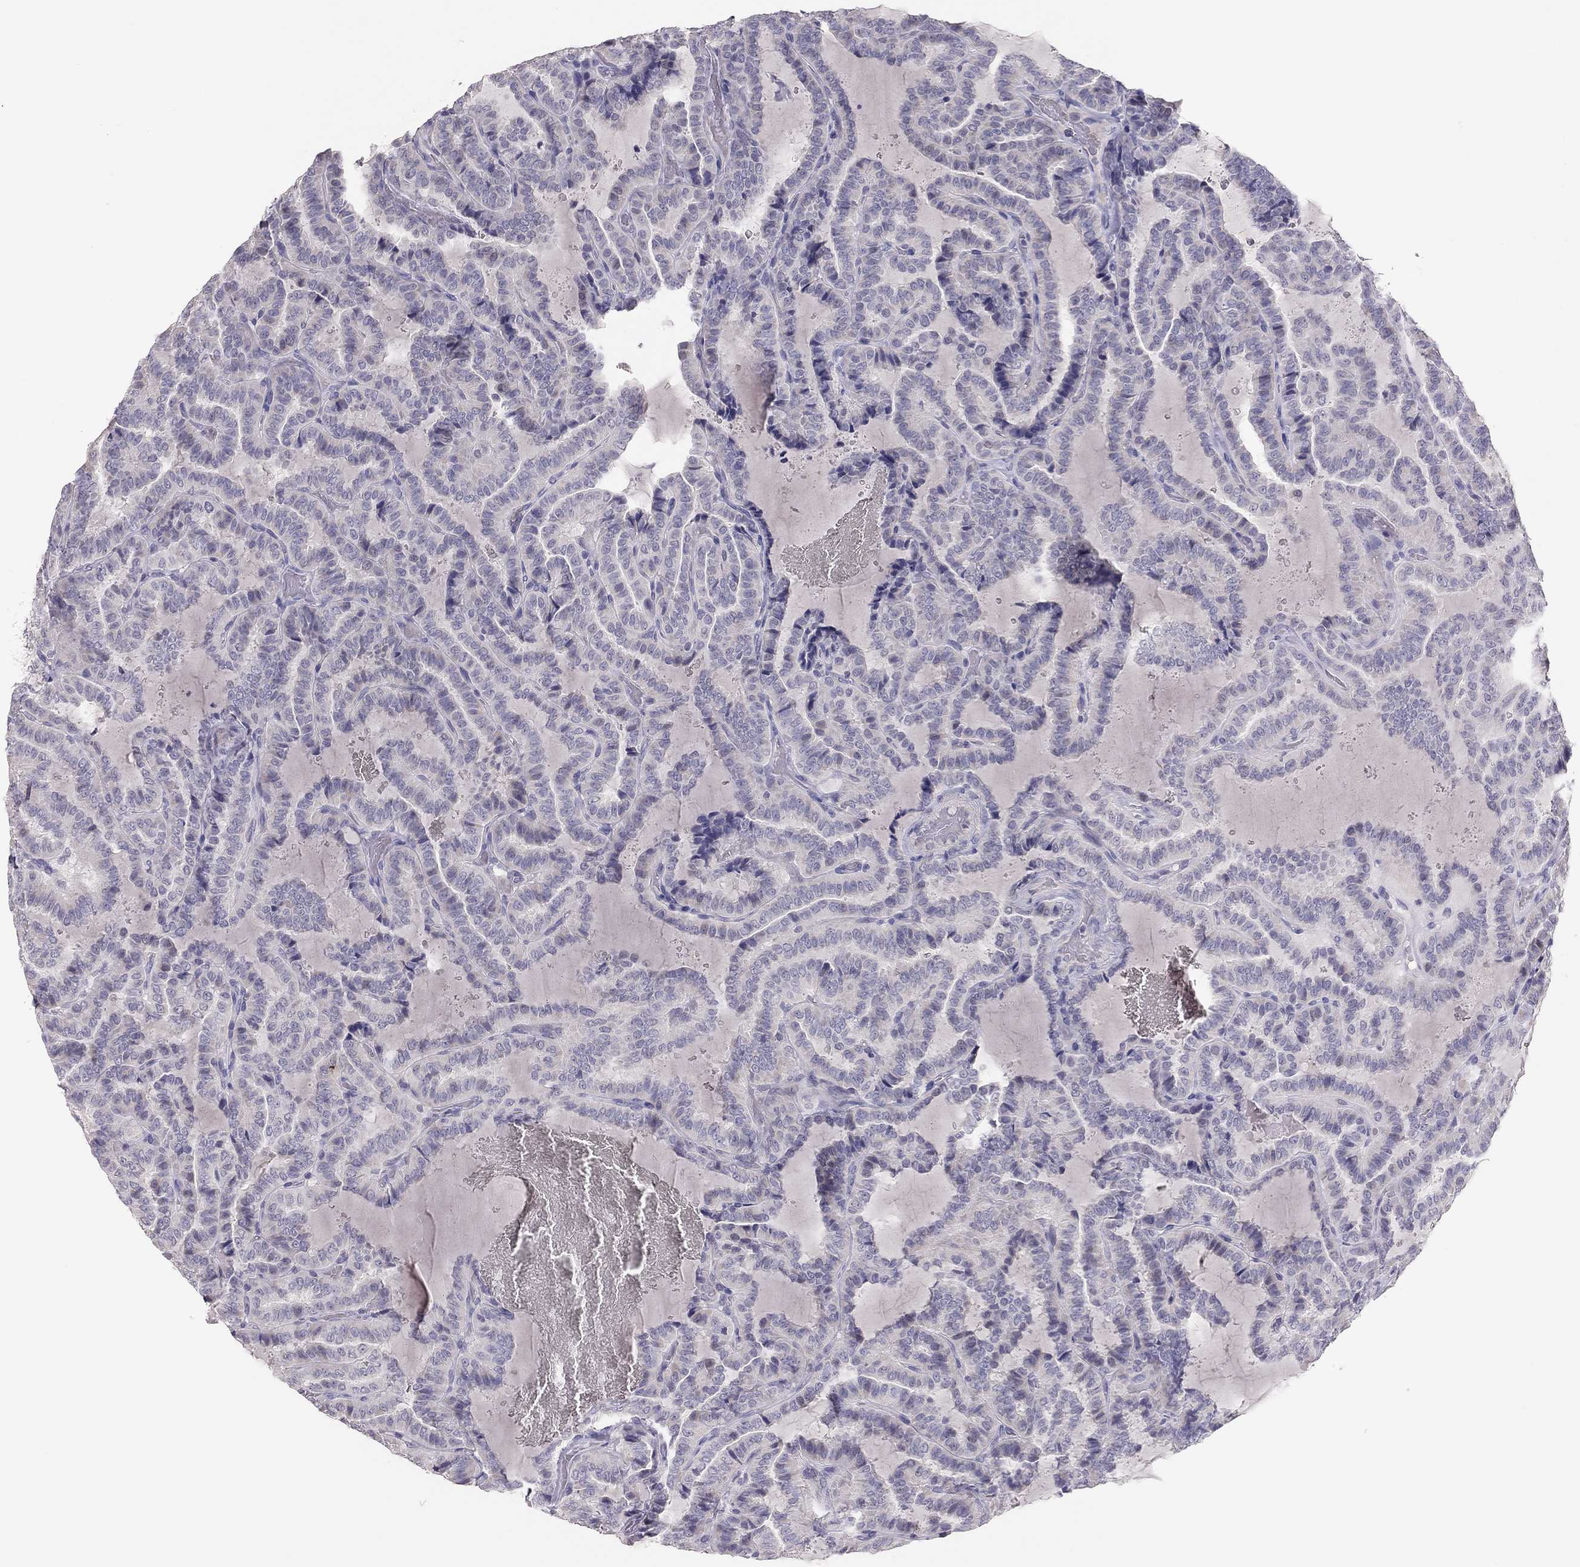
{"staining": {"intensity": "negative", "quantity": "none", "location": "none"}, "tissue": "thyroid cancer", "cell_type": "Tumor cells", "image_type": "cancer", "snomed": [{"axis": "morphology", "description": "Papillary adenocarcinoma, NOS"}, {"axis": "topography", "description": "Thyroid gland"}], "caption": "Papillary adenocarcinoma (thyroid) was stained to show a protein in brown. There is no significant positivity in tumor cells.", "gene": "ADORA2A", "patient": {"sex": "female", "age": 39}}